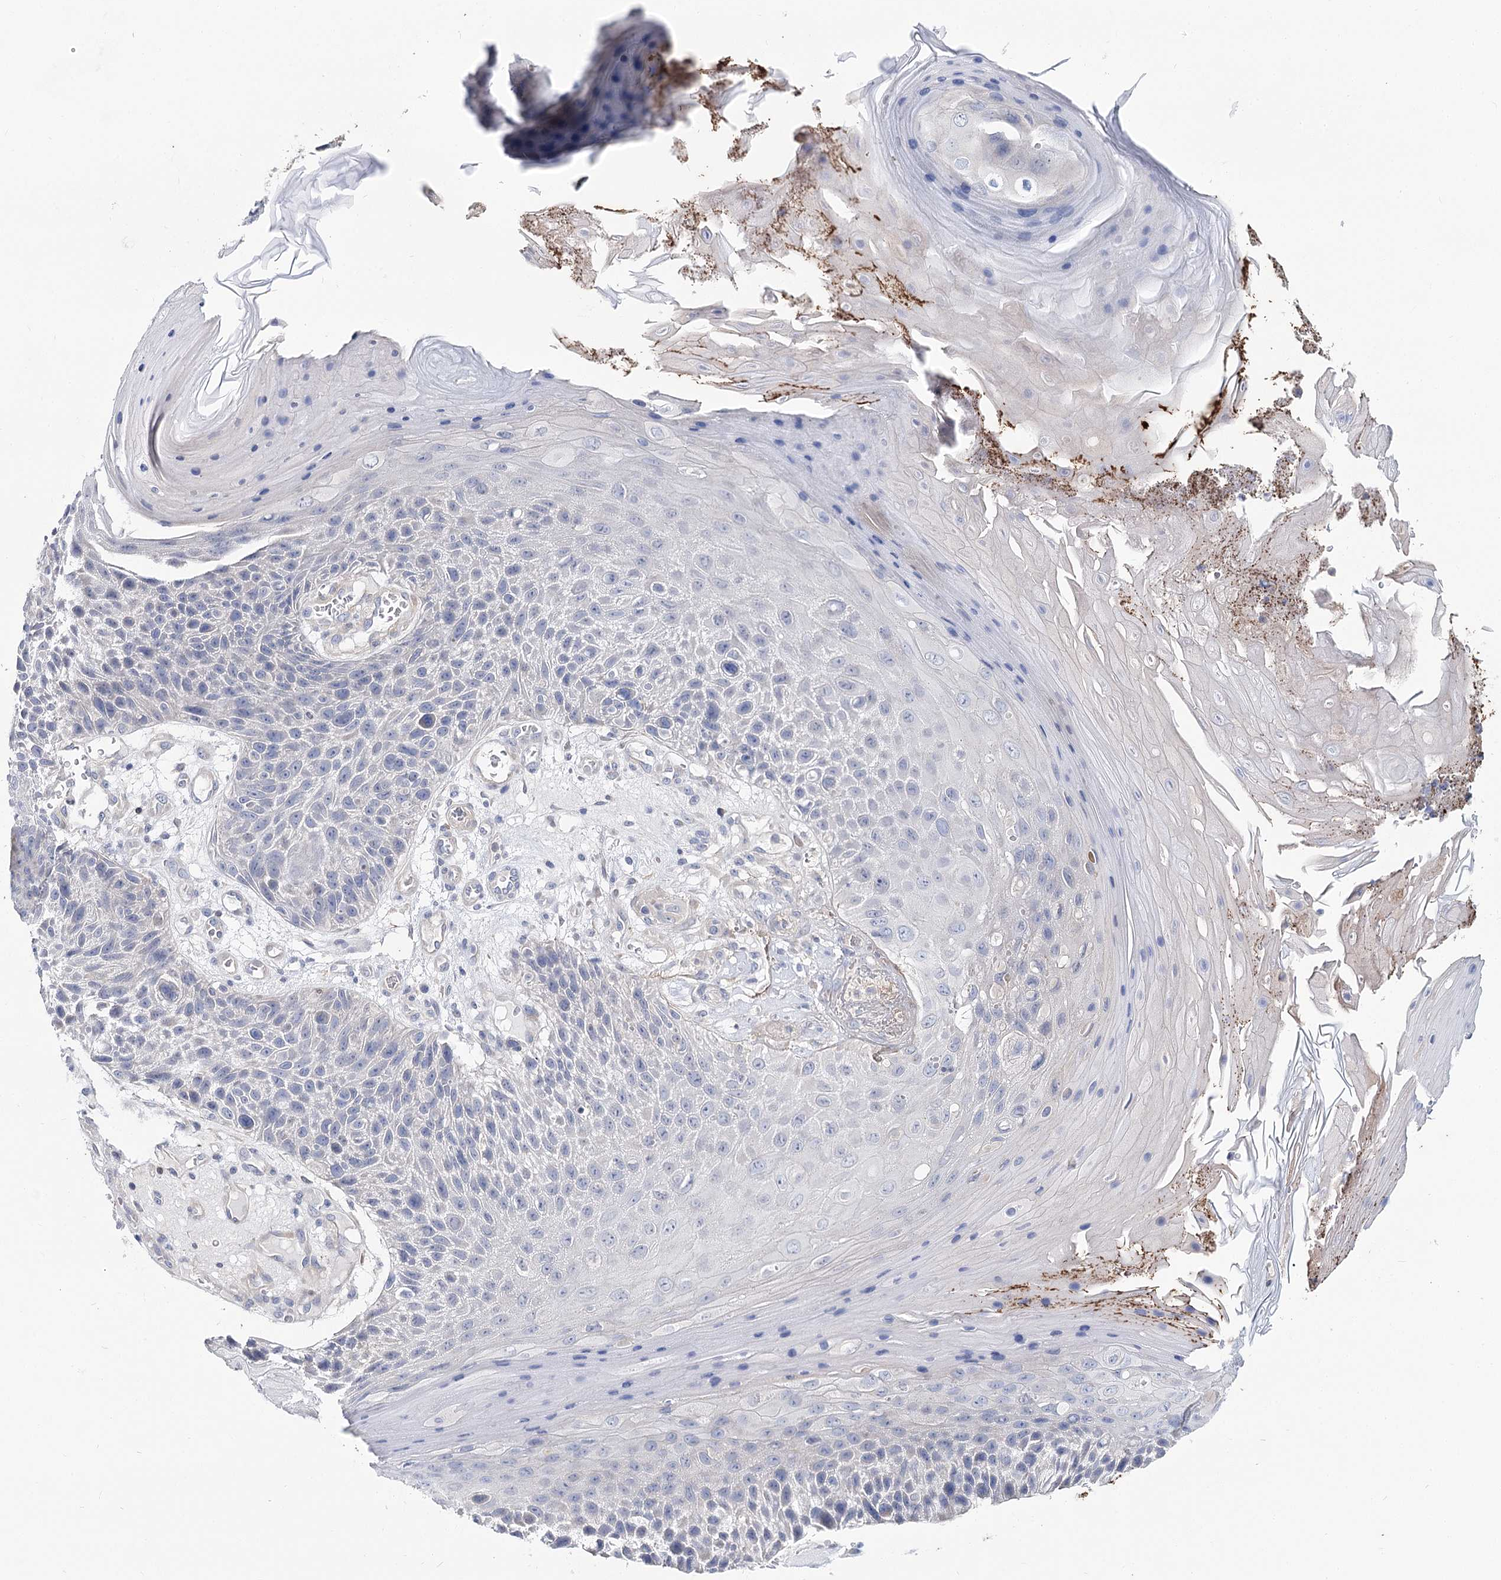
{"staining": {"intensity": "negative", "quantity": "none", "location": "none"}, "tissue": "skin cancer", "cell_type": "Tumor cells", "image_type": "cancer", "snomed": [{"axis": "morphology", "description": "Squamous cell carcinoma, NOS"}, {"axis": "topography", "description": "Skin"}], "caption": "DAB (3,3'-diaminobenzidine) immunohistochemical staining of human squamous cell carcinoma (skin) displays no significant expression in tumor cells.", "gene": "UGP2", "patient": {"sex": "female", "age": 88}}